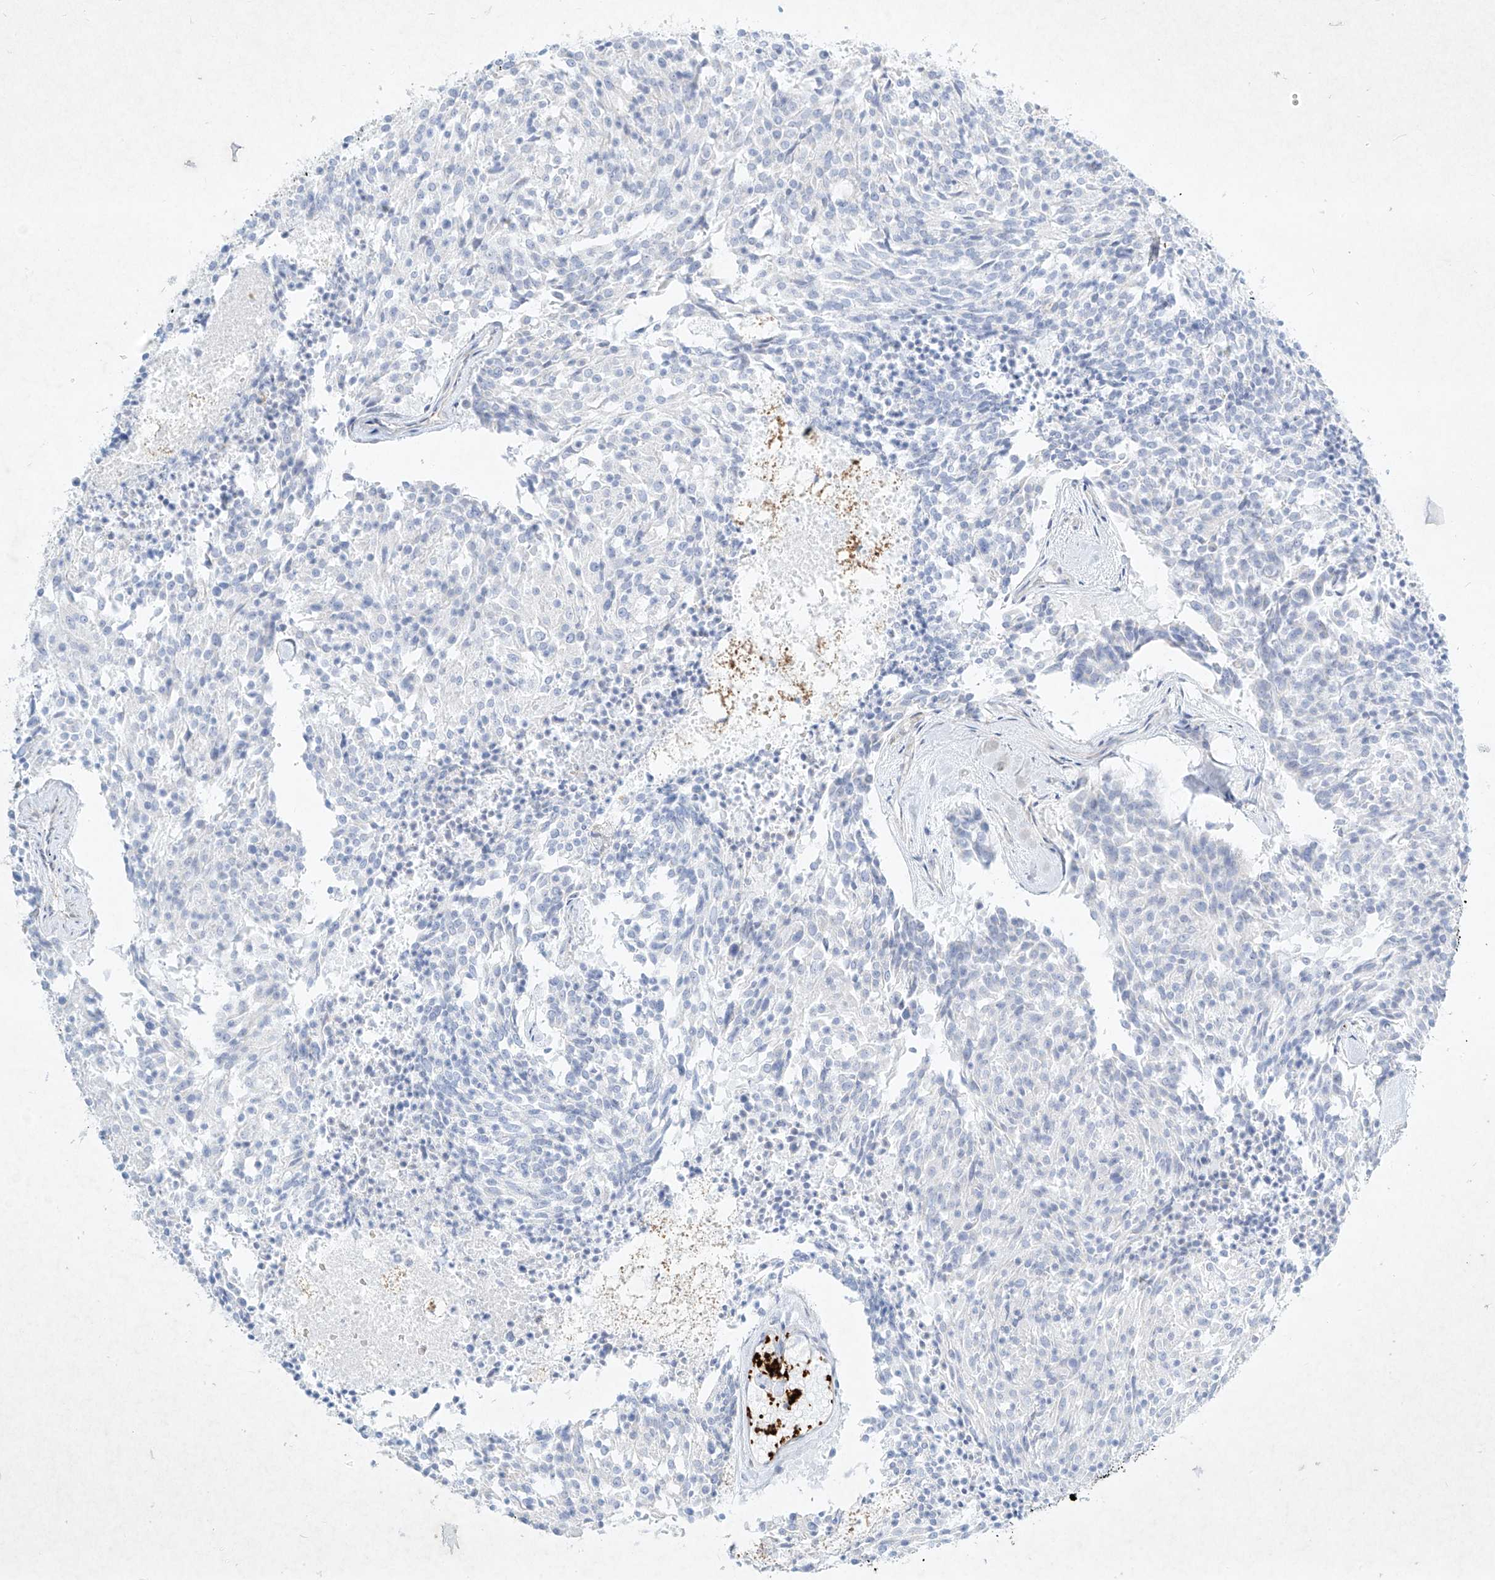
{"staining": {"intensity": "negative", "quantity": "none", "location": "none"}, "tissue": "carcinoid", "cell_type": "Tumor cells", "image_type": "cancer", "snomed": [{"axis": "morphology", "description": "Carcinoid, malignant, NOS"}, {"axis": "topography", "description": "Pancreas"}], "caption": "This is an IHC image of human carcinoid (malignant). There is no staining in tumor cells.", "gene": "PLEK", "patient": {"sex": "female", "age": 54}}